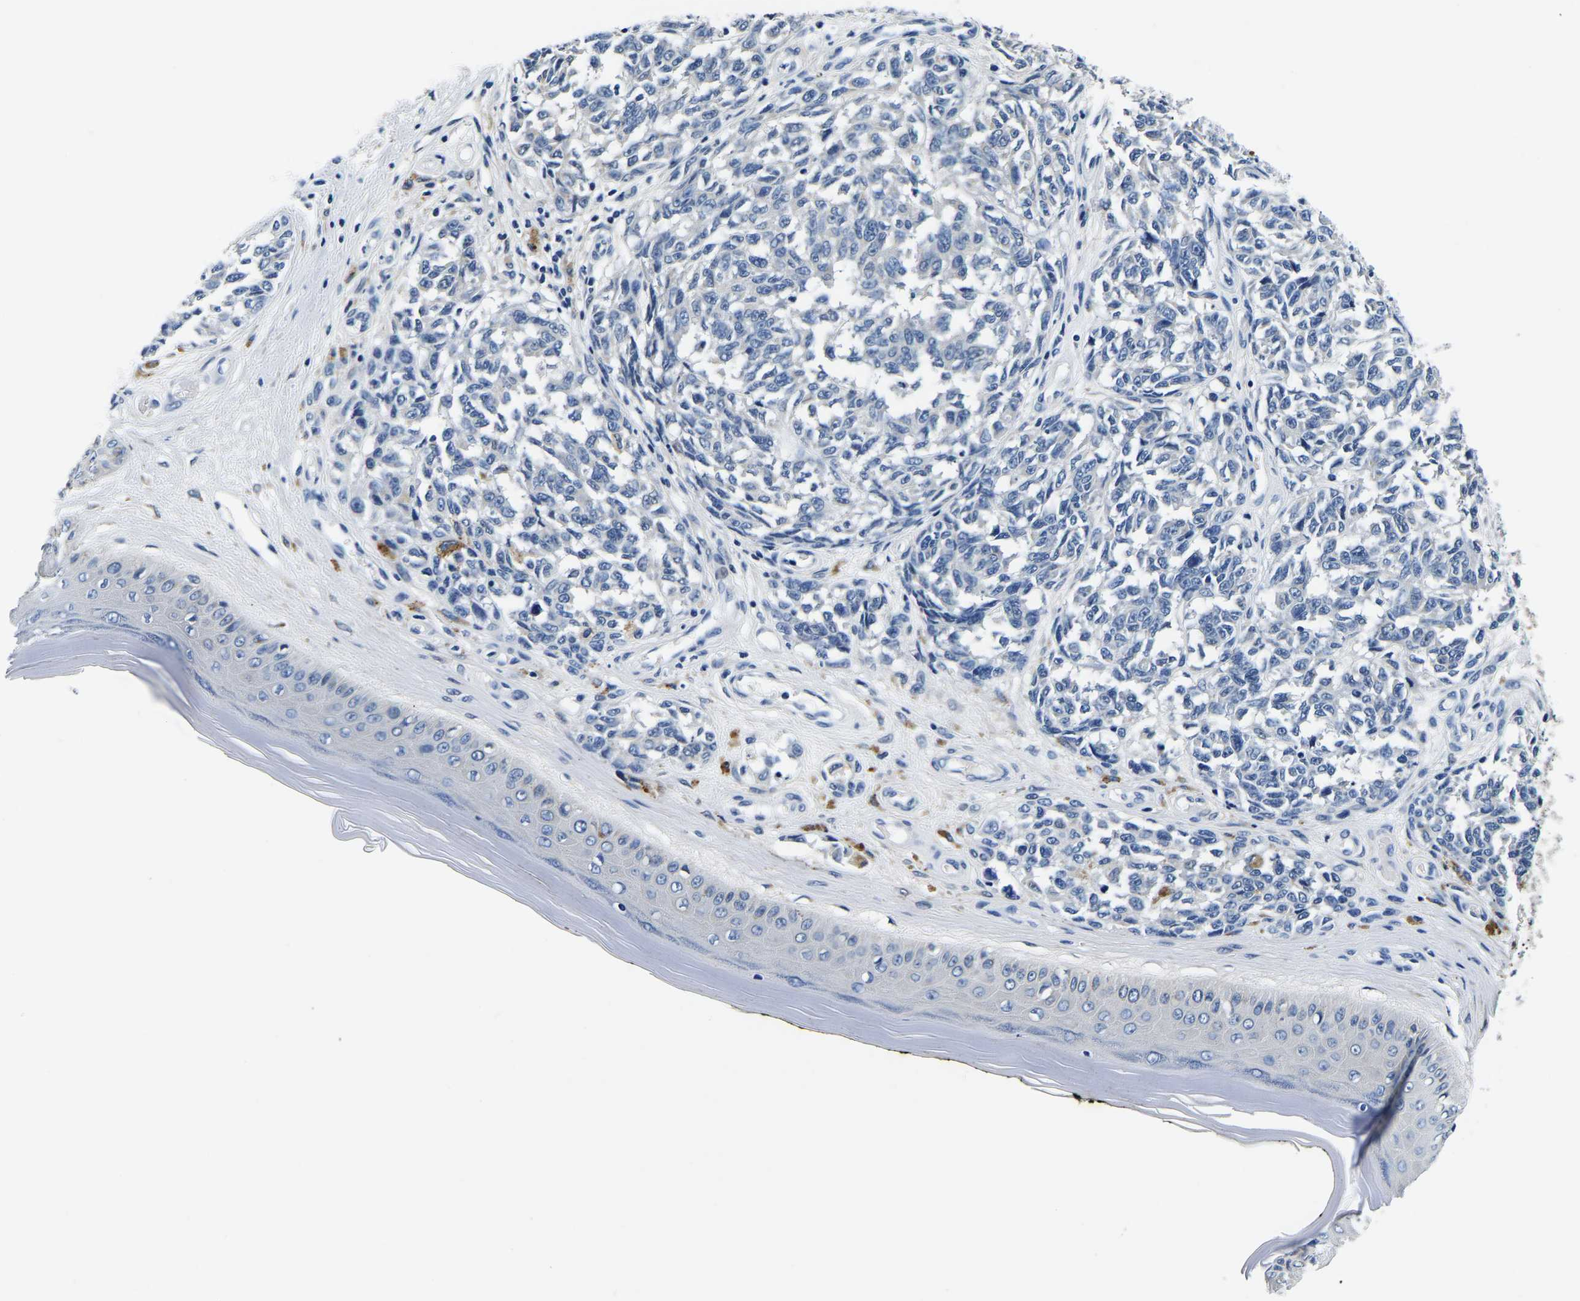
{"staining": {"intensity": "negative", "quantity": "none", "location": "none"}, "tissue": "melanoma", "cell_type": "Tumor cells", "image_type": "cancer", "snomed": [{"axis": "morphology", "description": "Malignant melanoma, NOS"}, {"axis": "topography", "description": "Skin"}], "caption": "There is no significant staining in tumor cells of melanoma.", "gene": "ACO1", "patient": {"sex": "female", "age": 64}}